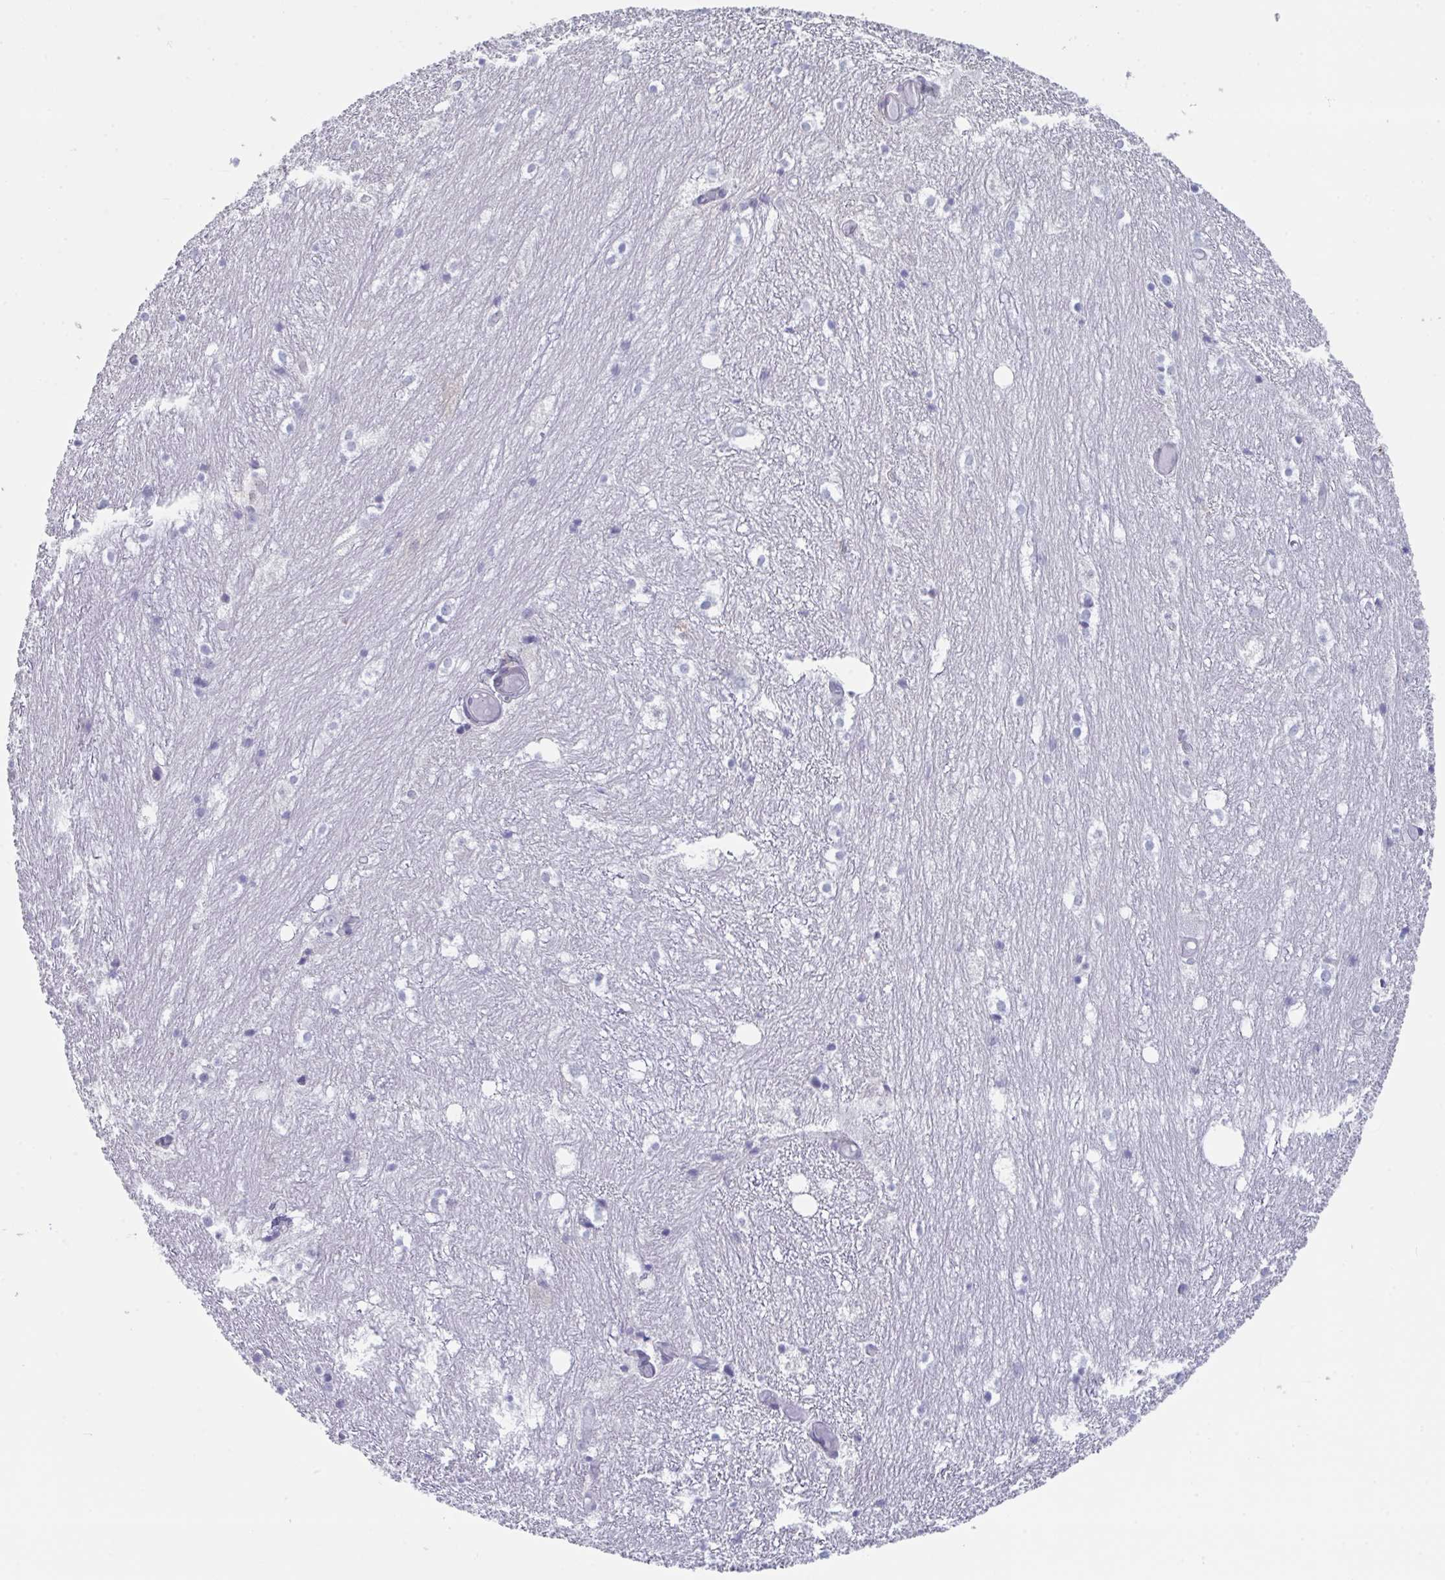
{"staining": {"intensity": "negative", "quantity": "none", "location": "none"}, "tissue": "hippocampus", "cell_type": "Glial cells", "image_type": "normal", "snomed": [{"axis": "morphology", "description": "Normal tissue, NOS"}, {"axis": "topography", "description": "Hippocampus"}], "caption": "Glial cells show no significant protein staining in normal hippocampus.", "gene": "DISP2", "patient": {"sex": "female", "age": 52}}